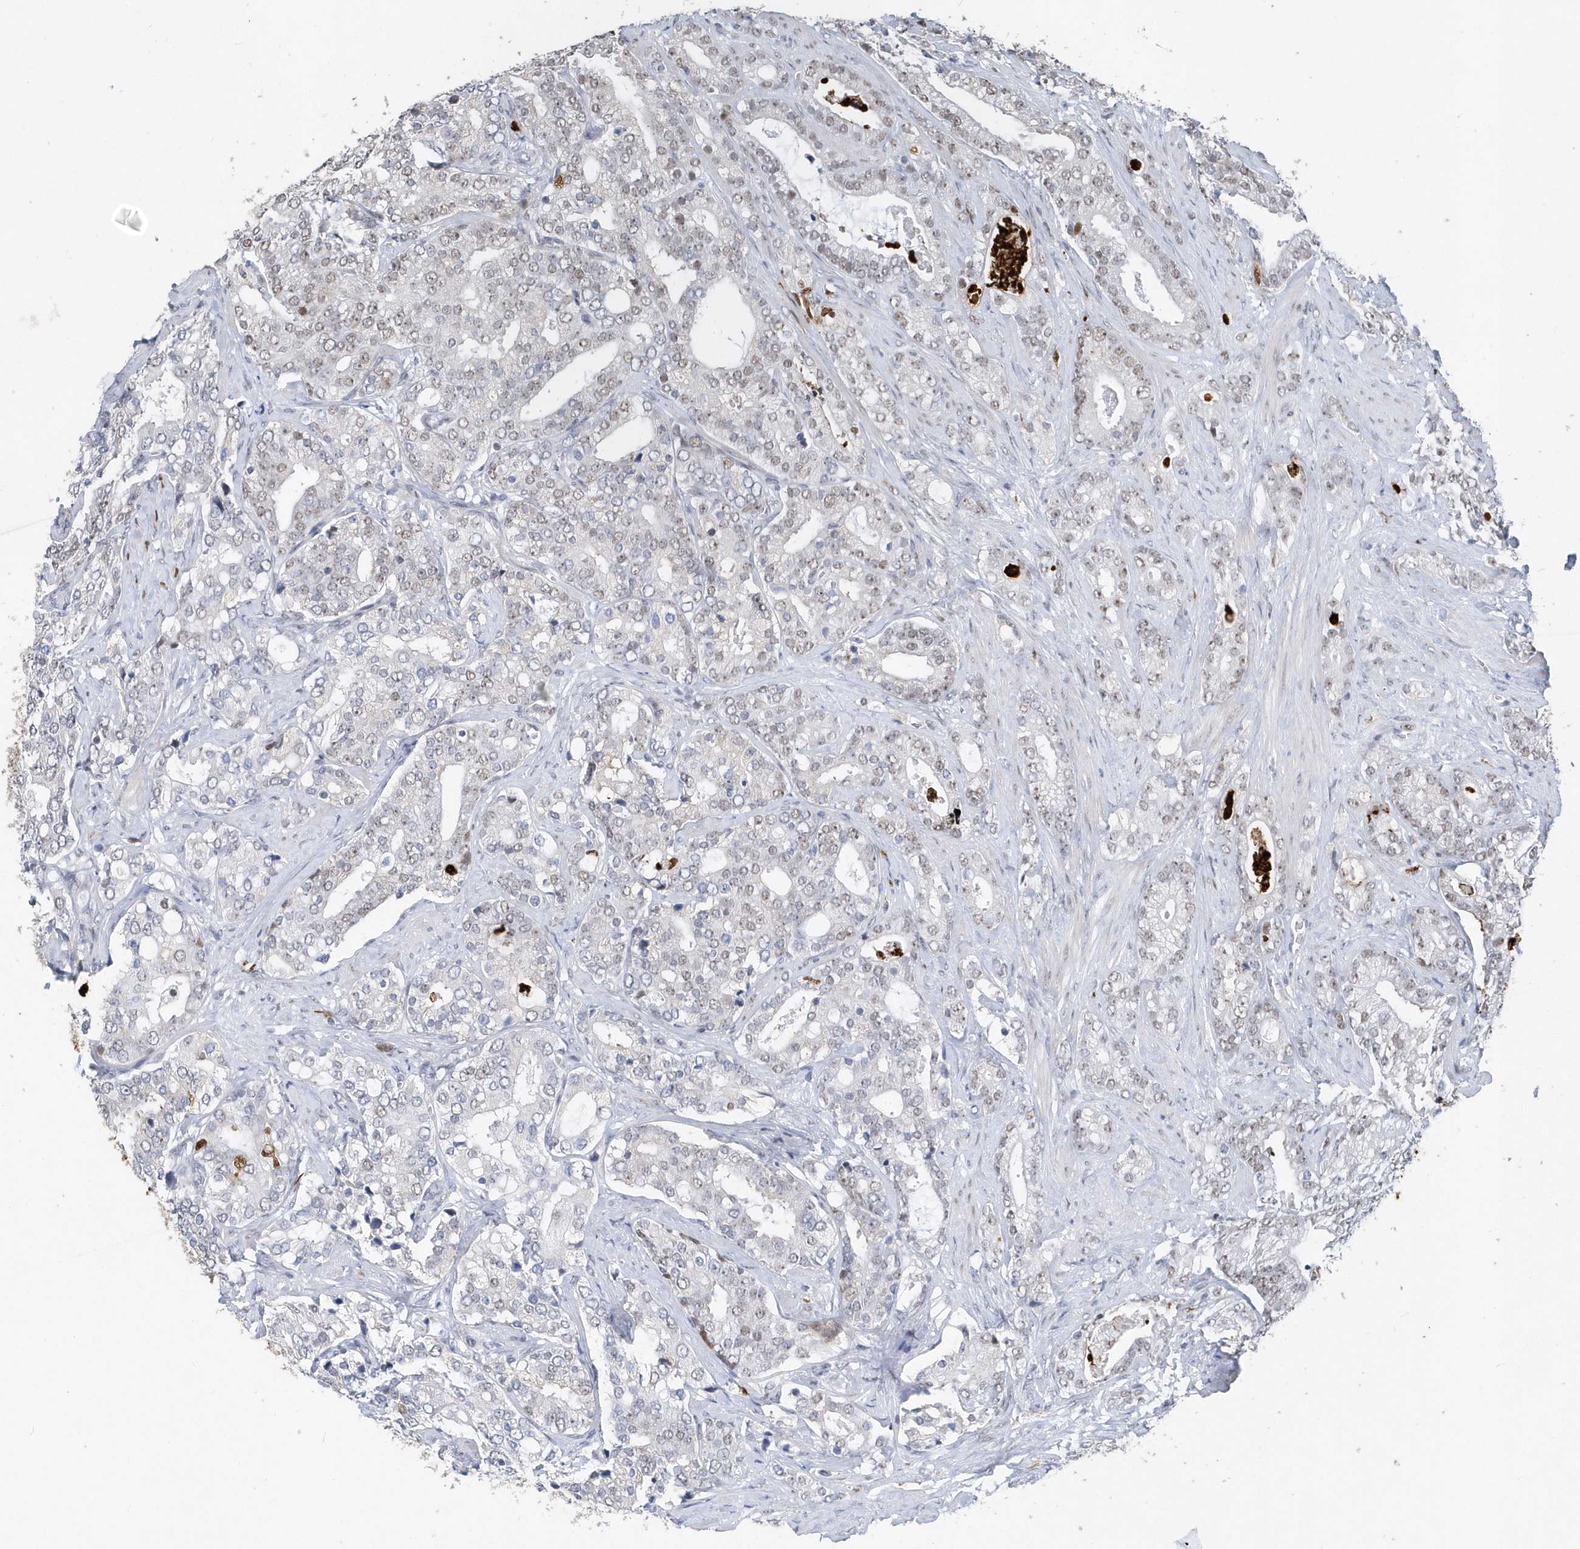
{"staining": {"intensity": "weak", "quantity": "<25%", "location": "nuclear"}, "tissue": "prostate cancer", "cell_type": "Tumor cells", "image_type": "cancer", "snomed": [{"axis": "morphology", "description": "Adenocarcinoma, High grade"}, {"axis": "topography", "description": "Prostate and seminal vesicle, NOS"}], "caption": "Photomicrograph shows no significant protein staining in tumor cells of prostate cancer.", "gene": "RPP30", "patient": {"sex": "male", "age": 67}}